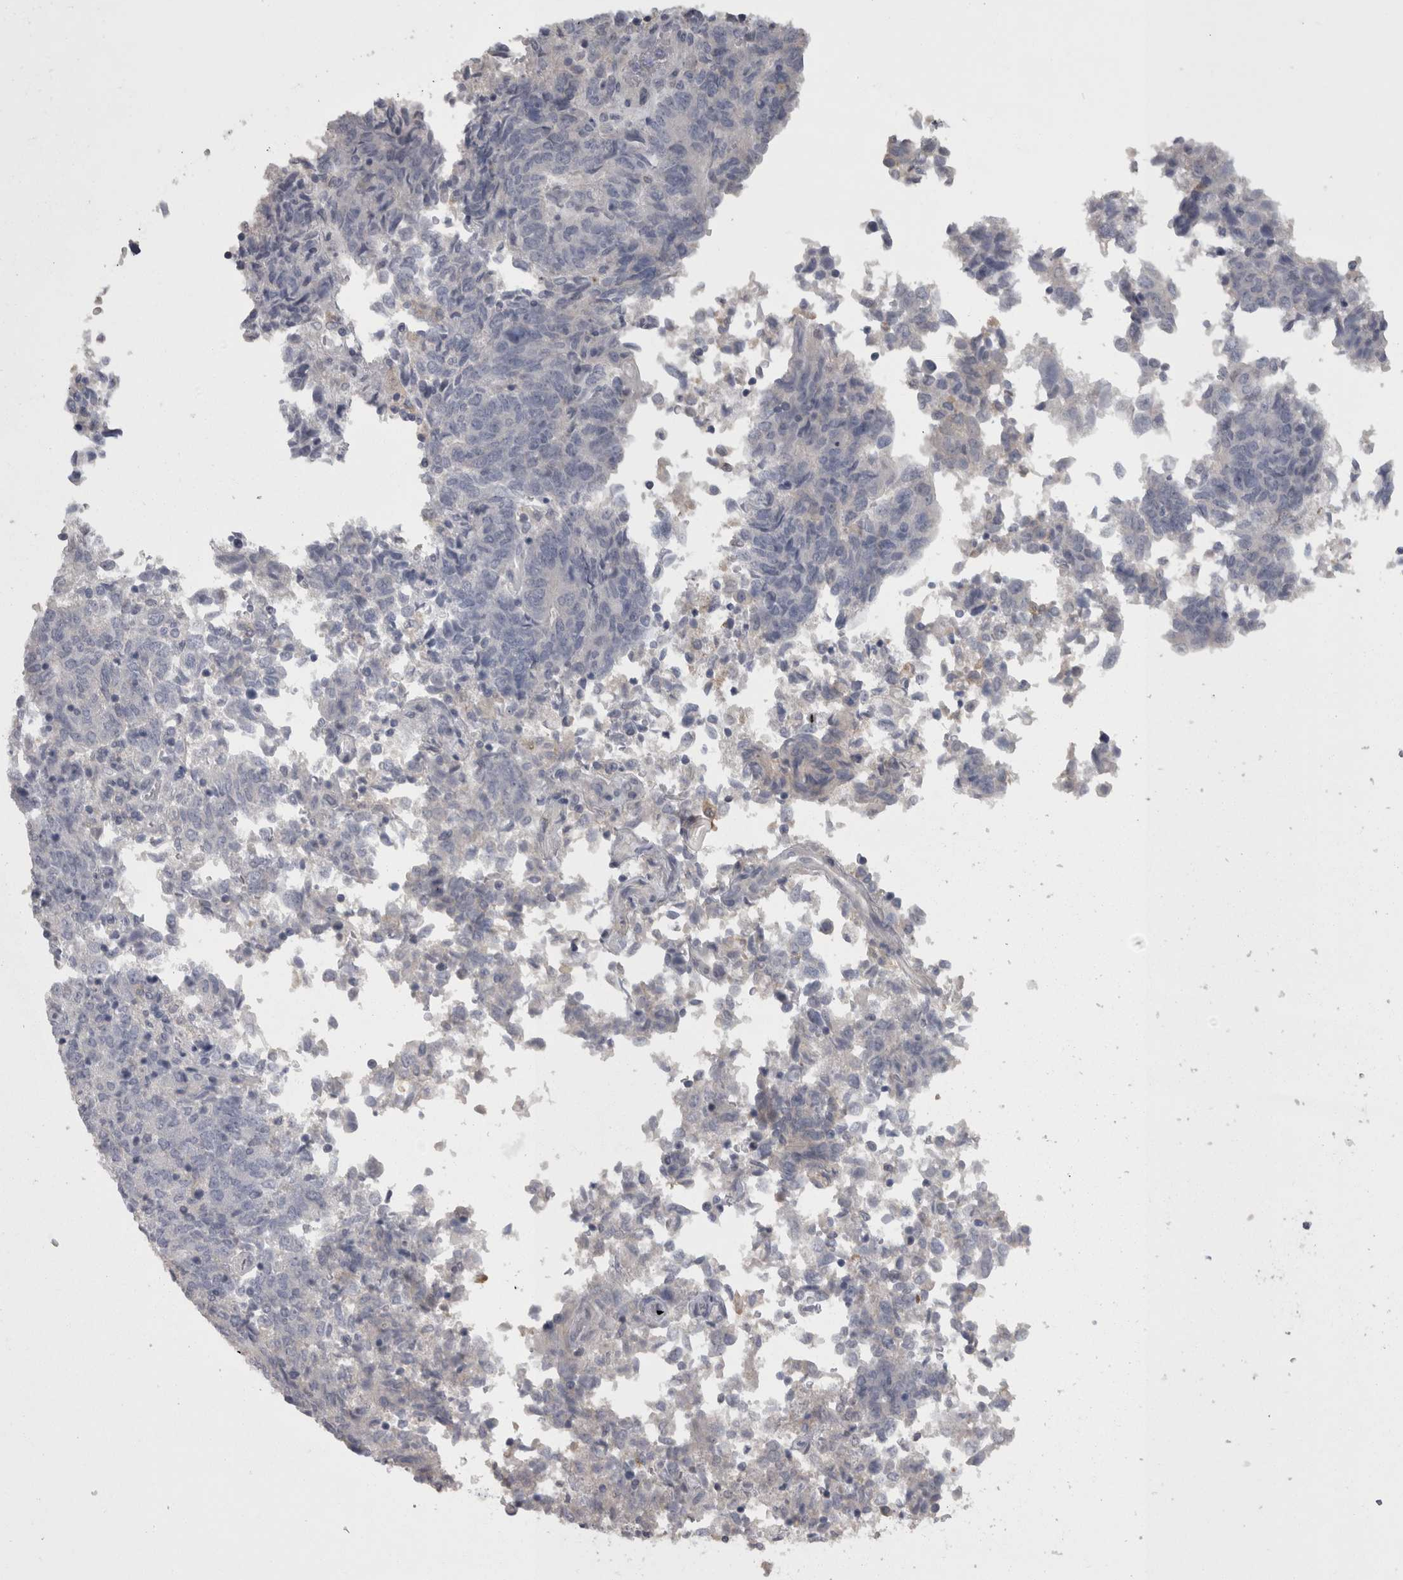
{"staining": {"intensity": "negative", "quantity": "none", "location": "none"}, "tissue": "endometrial cancer", "cell_type": "Tumor cells", "image_type": "cancer", "snomed": [{"axis": "morphology", "description": "Adenocarcinoma, NOS"}, {"axis": "topography", "description": "Endometrium"}], "caption": "High magnification brightfield microscopy of endometrial cancer (adenocarcinoma) stained with DAB (3,3'-diaminobenzidine) (brown) and counterstained with hematoxylin (blue): tumor cells show no significant expression. (Stains: DAB (3,3'-diaminobenzidine) immunohistochemistry with hematoxylin counter stain, Microscopy: brightfield microscopy at high magnification).", "gene": "CAMK2D", "patient": {"sex": "female", "age": 80}}